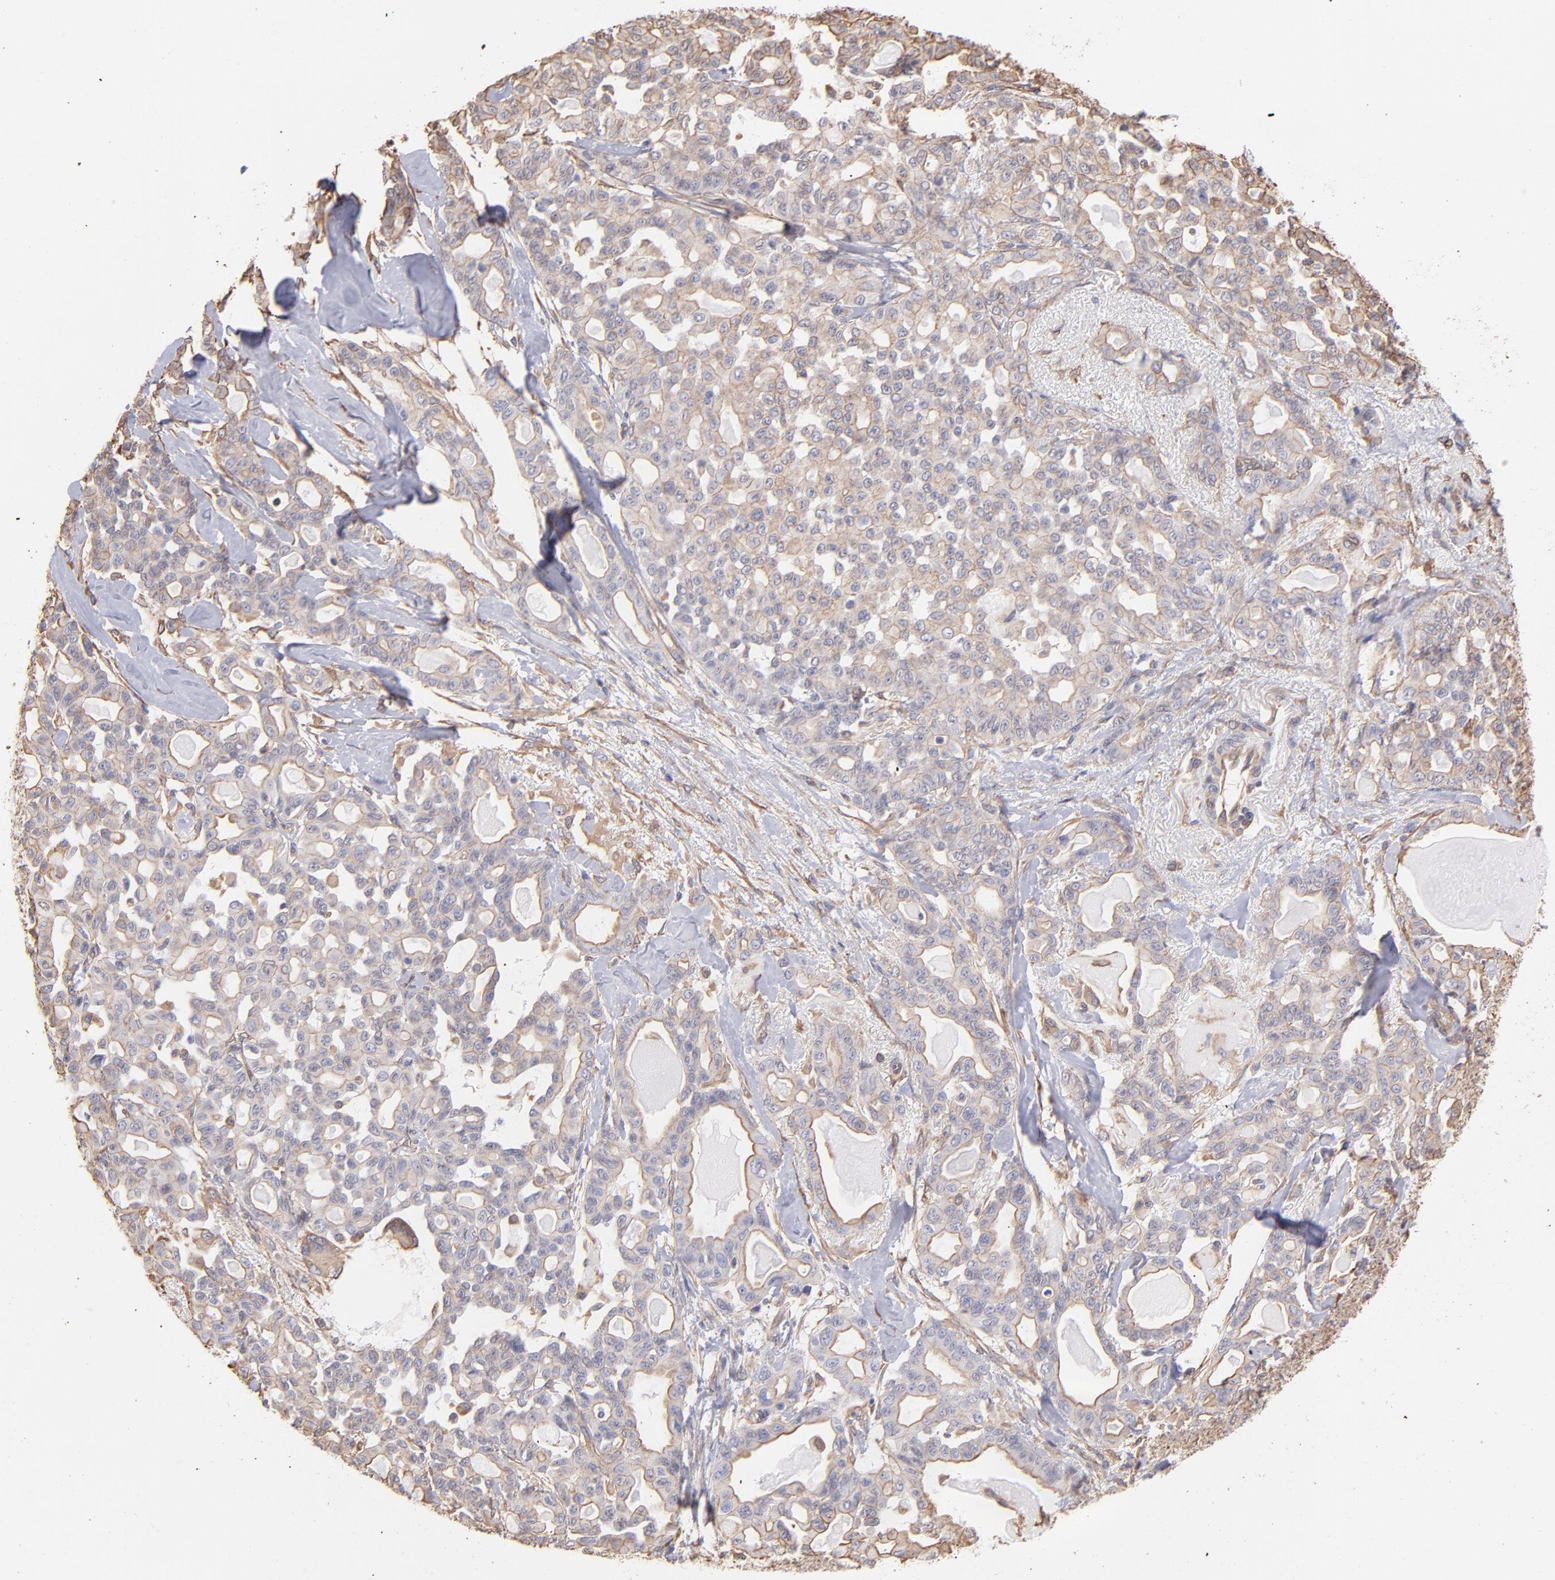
{"staining": {"intensity": "moderate", "quantity": ">75%", "location": "cytoplasmic/membranous"}, "tissue": "pancreatic cancer", "cell_type": "Tumor cells", "image_type": "cancer", "snomed": [{"axis": "morphology", "description": "Adenocarcinoma, NOS"}, {"axis": "topography", "description": "Pancreas"}], "caption": "Immunohistochemical staining of human adenocarcinoma (pancreatic) reveals moderate cytoplasmic/membranous protein expression in approximately >75% of tumor cells.", "gene": "PLEC", "patient": {"sex": "male", "age": 63}}